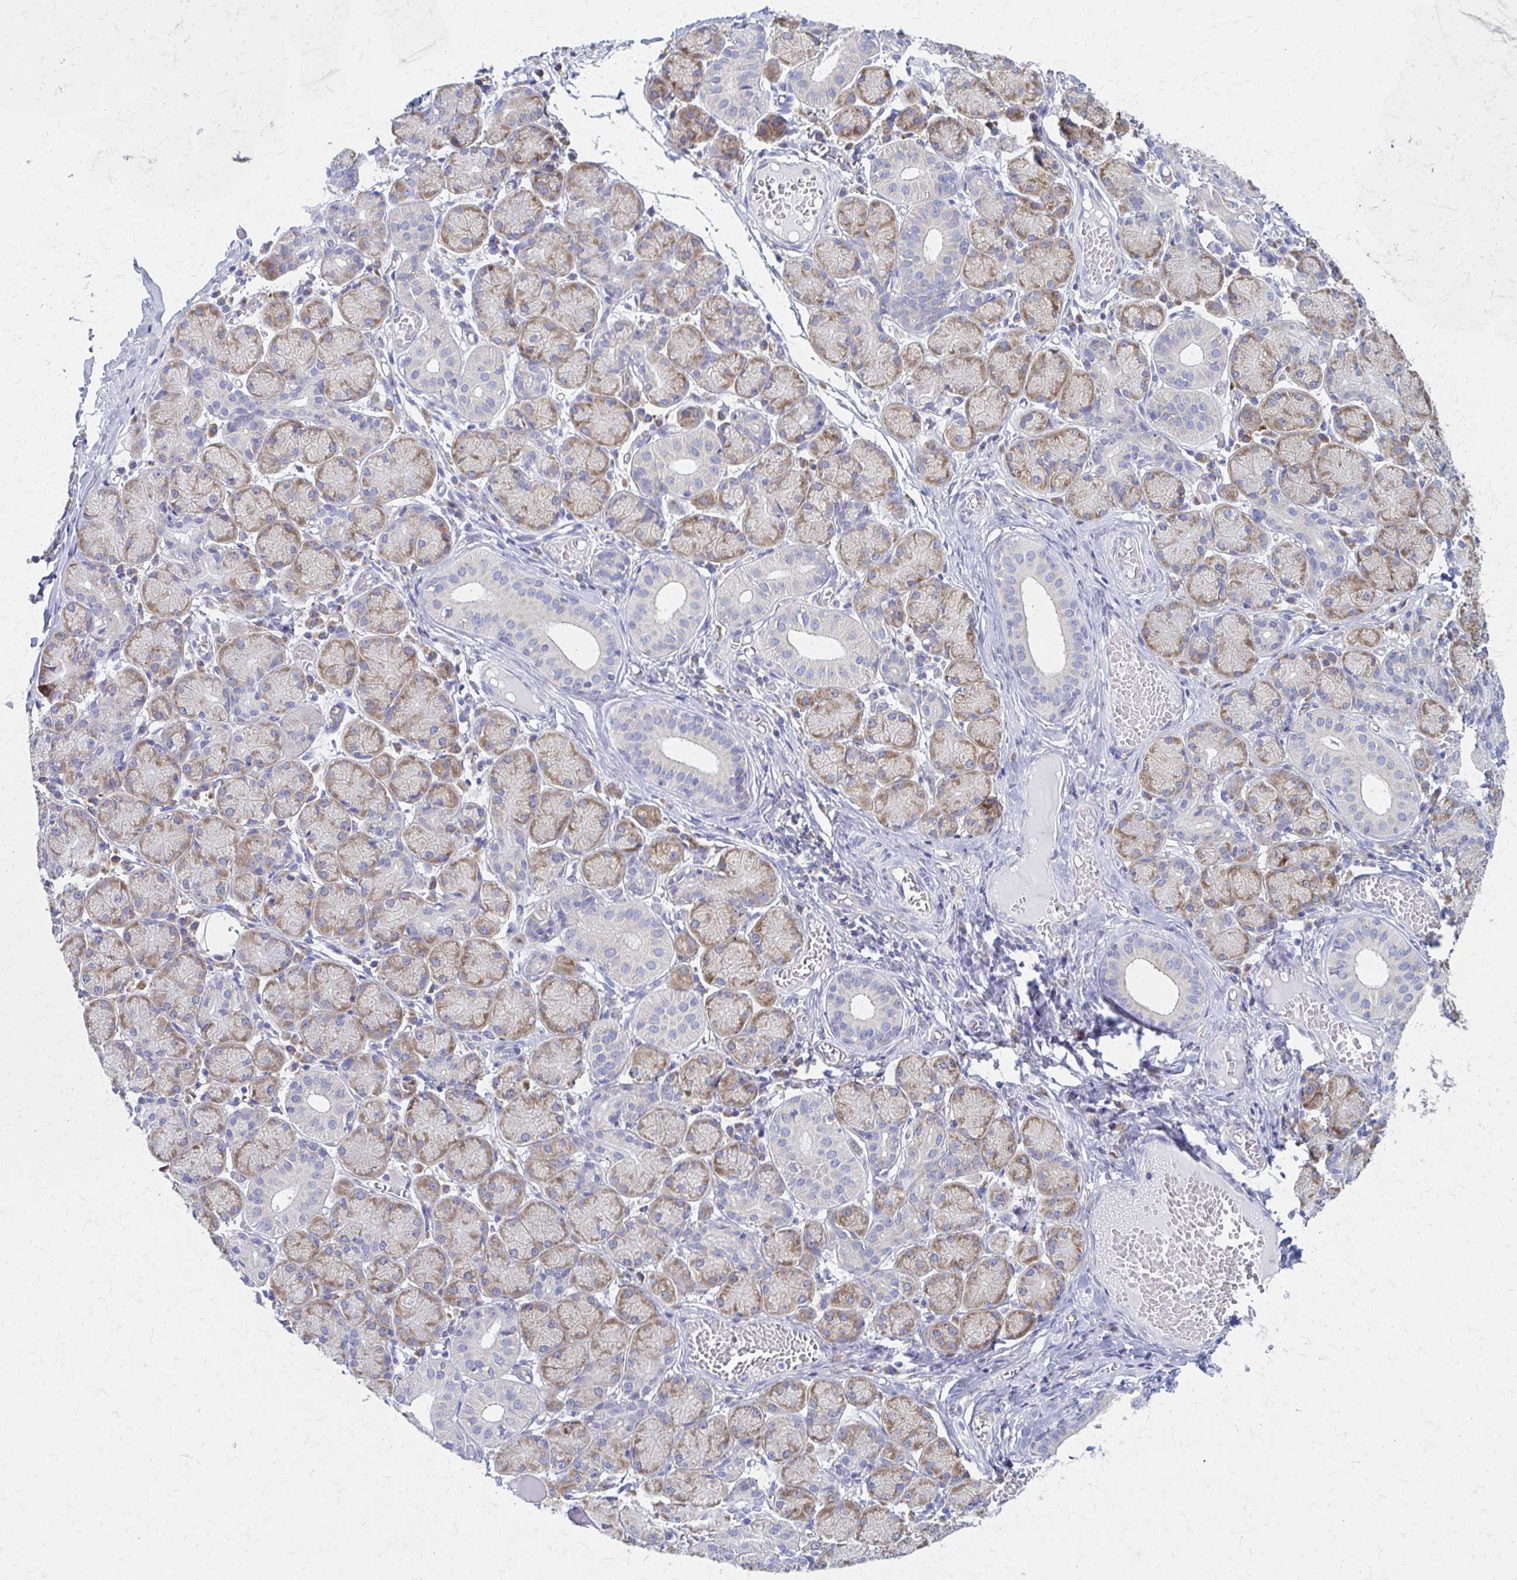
{"staining": {"intensity": "moderate", "quantity": "25%-75%", "location": "cytoplasmic/membranous"}, "tissue": "salivary gland", "cell_type": "Glandular cells", "image_type": "normal", "snomed": [{"axis": "morphology", "description": "Normal tissue, NOS"}, {"axis": "topography", "description": "Salivary gland"}], "caption": "A photomicrograph showing moderate cytoplasmic/membranous expression in approximately 25%-75% of glandular cells in benign salivary gland, as visualized by brown immunohistochemical staining.", "gene": "RPL27A", "patient": {"sex": "female", "age": 24}}